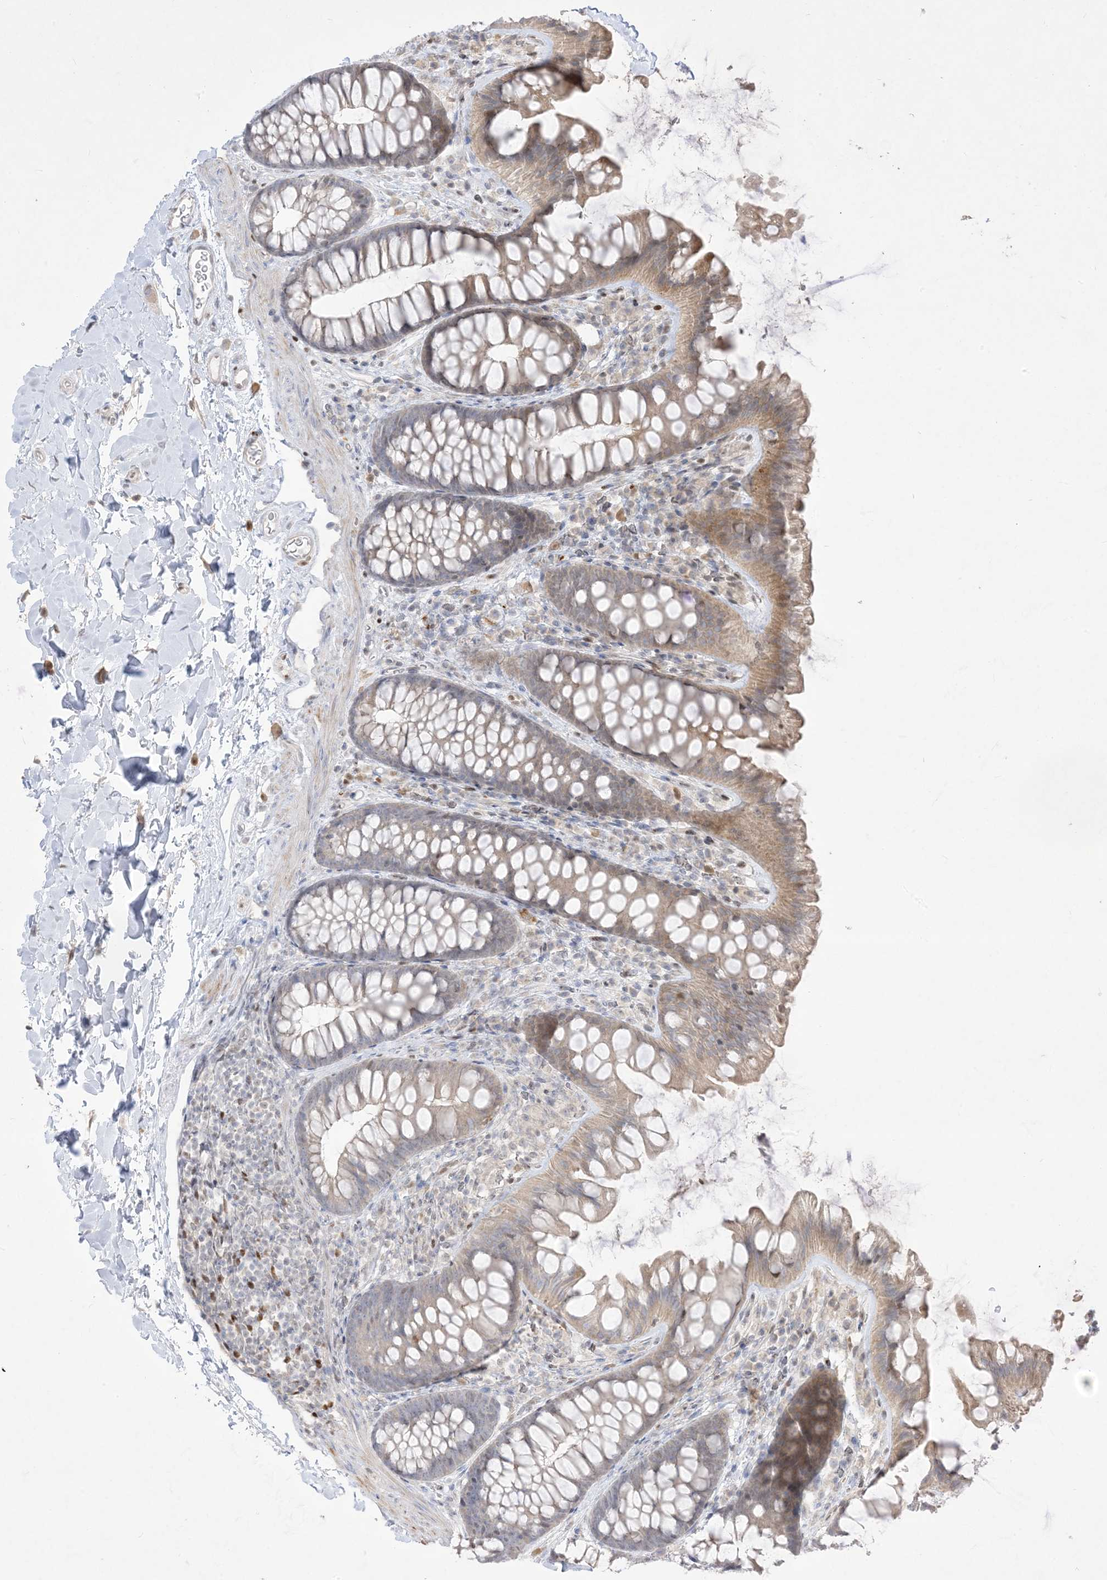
{"staining": {"intensity": "weak", "quantity": ">75%", "location": "cytoplasmic/membranous"}, "tissue": "colon", "cell_type": "Endothelial cells", "image_type": "normal", "snomed": [{"axis": "morphology", "description": "Normal tissue, NOS"}, {"axis": "topography", "description": "Colon"}], "caption": "The histopathology image demonstrates staining of unremarkable colon, revealing weak cytoplasmic/membranous protein staining (brown color) within endothelial cells. Using DAB (3,3'-diaminobenzidine) (brown) and hematoxylin (blue) stains, captured at high magnification using brightfield microscopy.", "gene": "BHLHE40", "patient": {"sex": "female", "age": 62}}